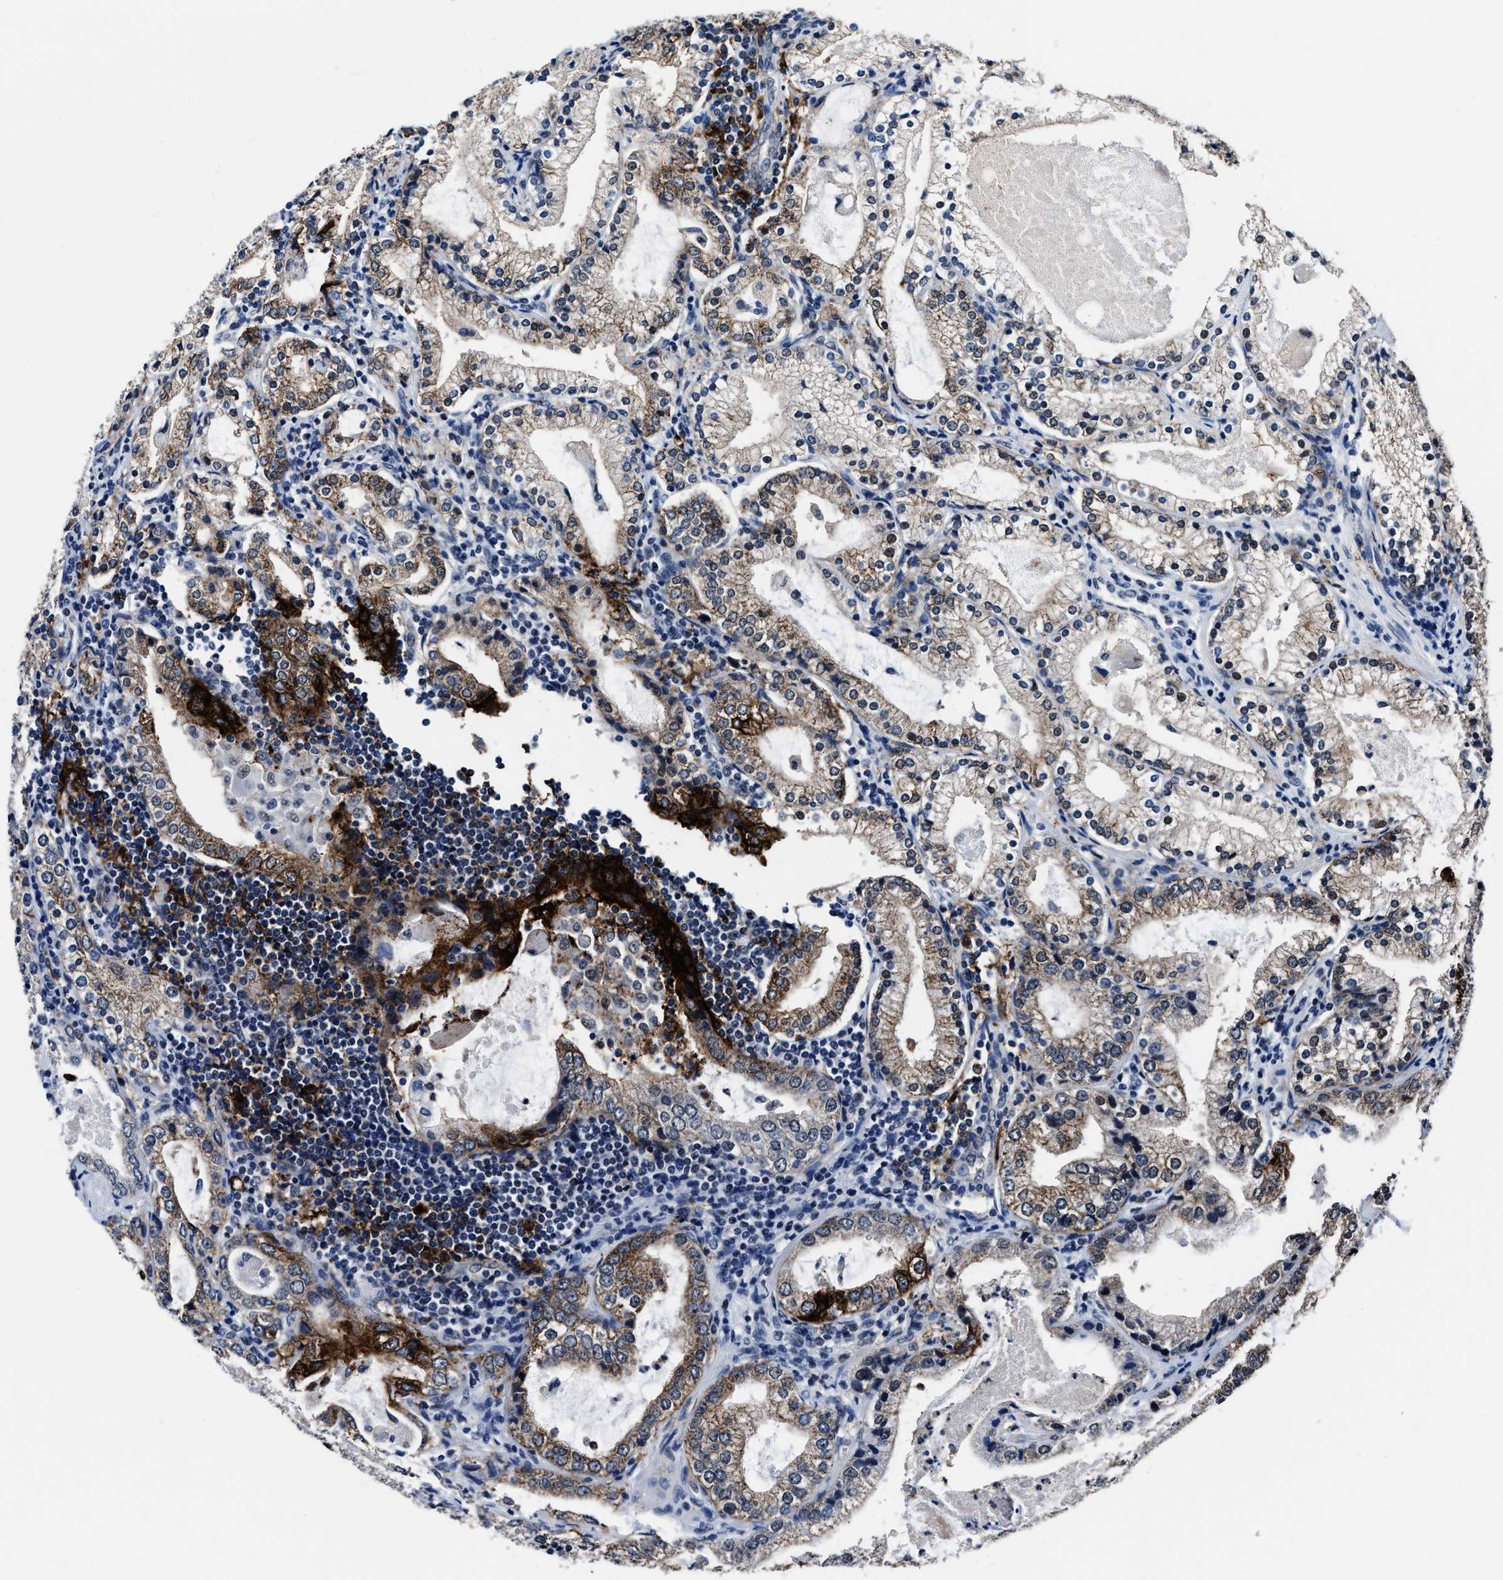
{"staining": {"intensity": "moderate", "quantity": ">75%", "location": "cytoplasmic/membranous"}, "tissue": "prostate cancer", "cell_type": "Tumor cells", "image_type": "cancer", "snomed": [{"axis": "morphology", "description": "Adenocarcinoma, High grade"}, {"axis": "topography", "description": "Prostate"}], "caption": "A medium amount of moderate cytoplasmic/membranous expression is present in about >75% of tumor cells in prostate cancer (high-grade adenocarcinoma) tissue.", "gene": "MARCKSL1", "patient": {"sex": "male", "age": 63}}